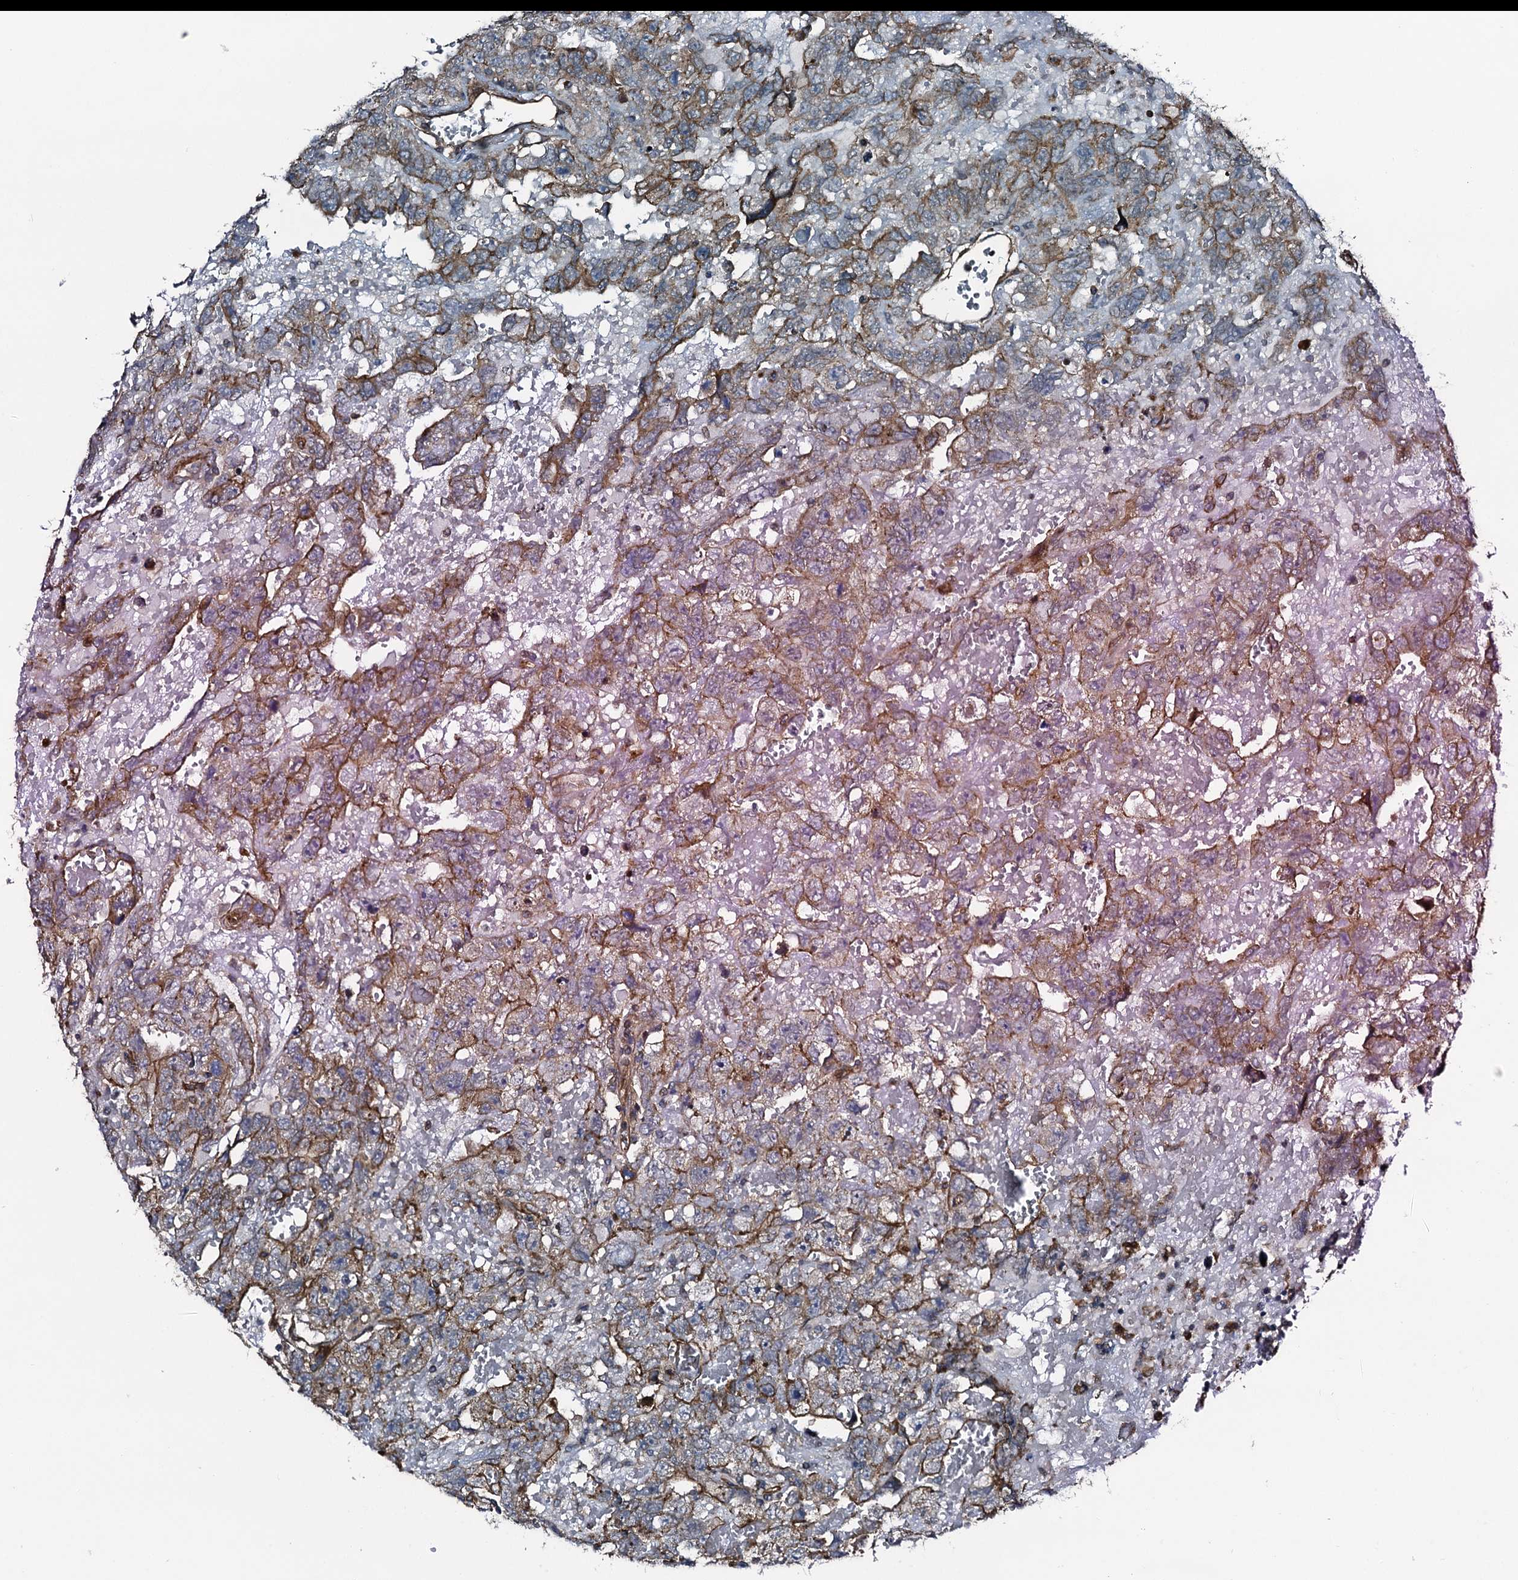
{"staining": {"intensity": "weak", "quantity": "<25%", "location": "cytoplasmic/membranous"}, "tissue": "testis cancer", "cell_type": "Tumor cells", "image_type": "cancer", "snomed": [{"axis": "morphology", "description": "Carcinoma, Embryonal, NOS"}, {"axis": "topography", "description": "Testis"}], "caption": "Tumor cells are negative for protein expression in human testis embryonal carcinoma. (DAB immunohistochemistry (IHC) visualized using brightfield microscopy, high magnification).", "gene": "SVIP", "patient": {"sex": "male", "age": 45}}